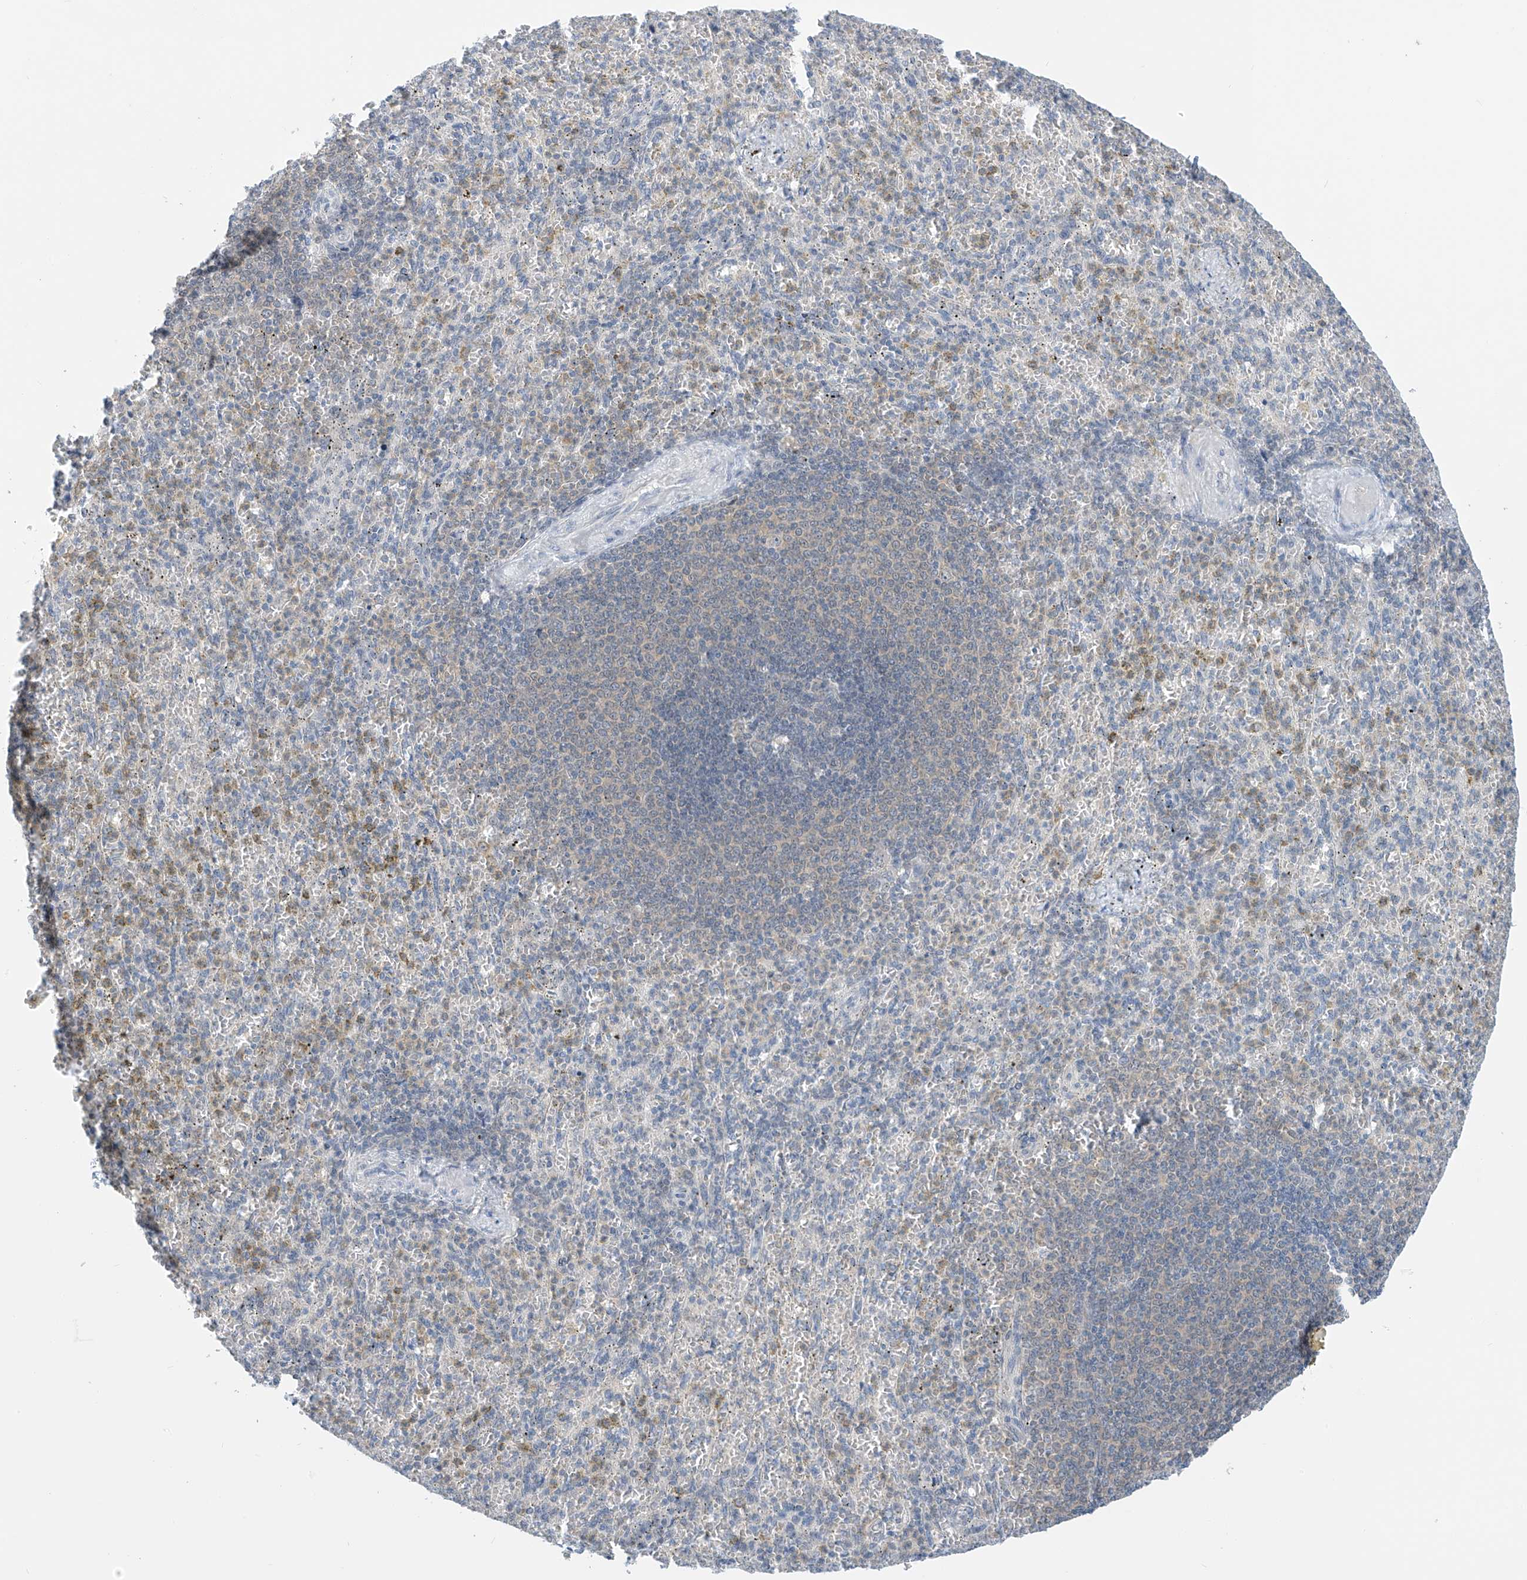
{"staining": {"intensity": "negative", "quantity": "none", "location": "none"}, "tissue": "spleen", "cell_type": "Cells in red pulp", "image_type": "normal", "snomed": [{"axis": "morphology", "description": "Normal tissue, NOS"}, {"axis": "topography", "description": "Spleen"}], "caption": "Cells in red pulp show no significant staining in unremarkable spleen. (DAB immunohistochemistry with hematoxylin counter stain).", "gene": "APLF", "patient": {"sex": "female", "age": 74}}